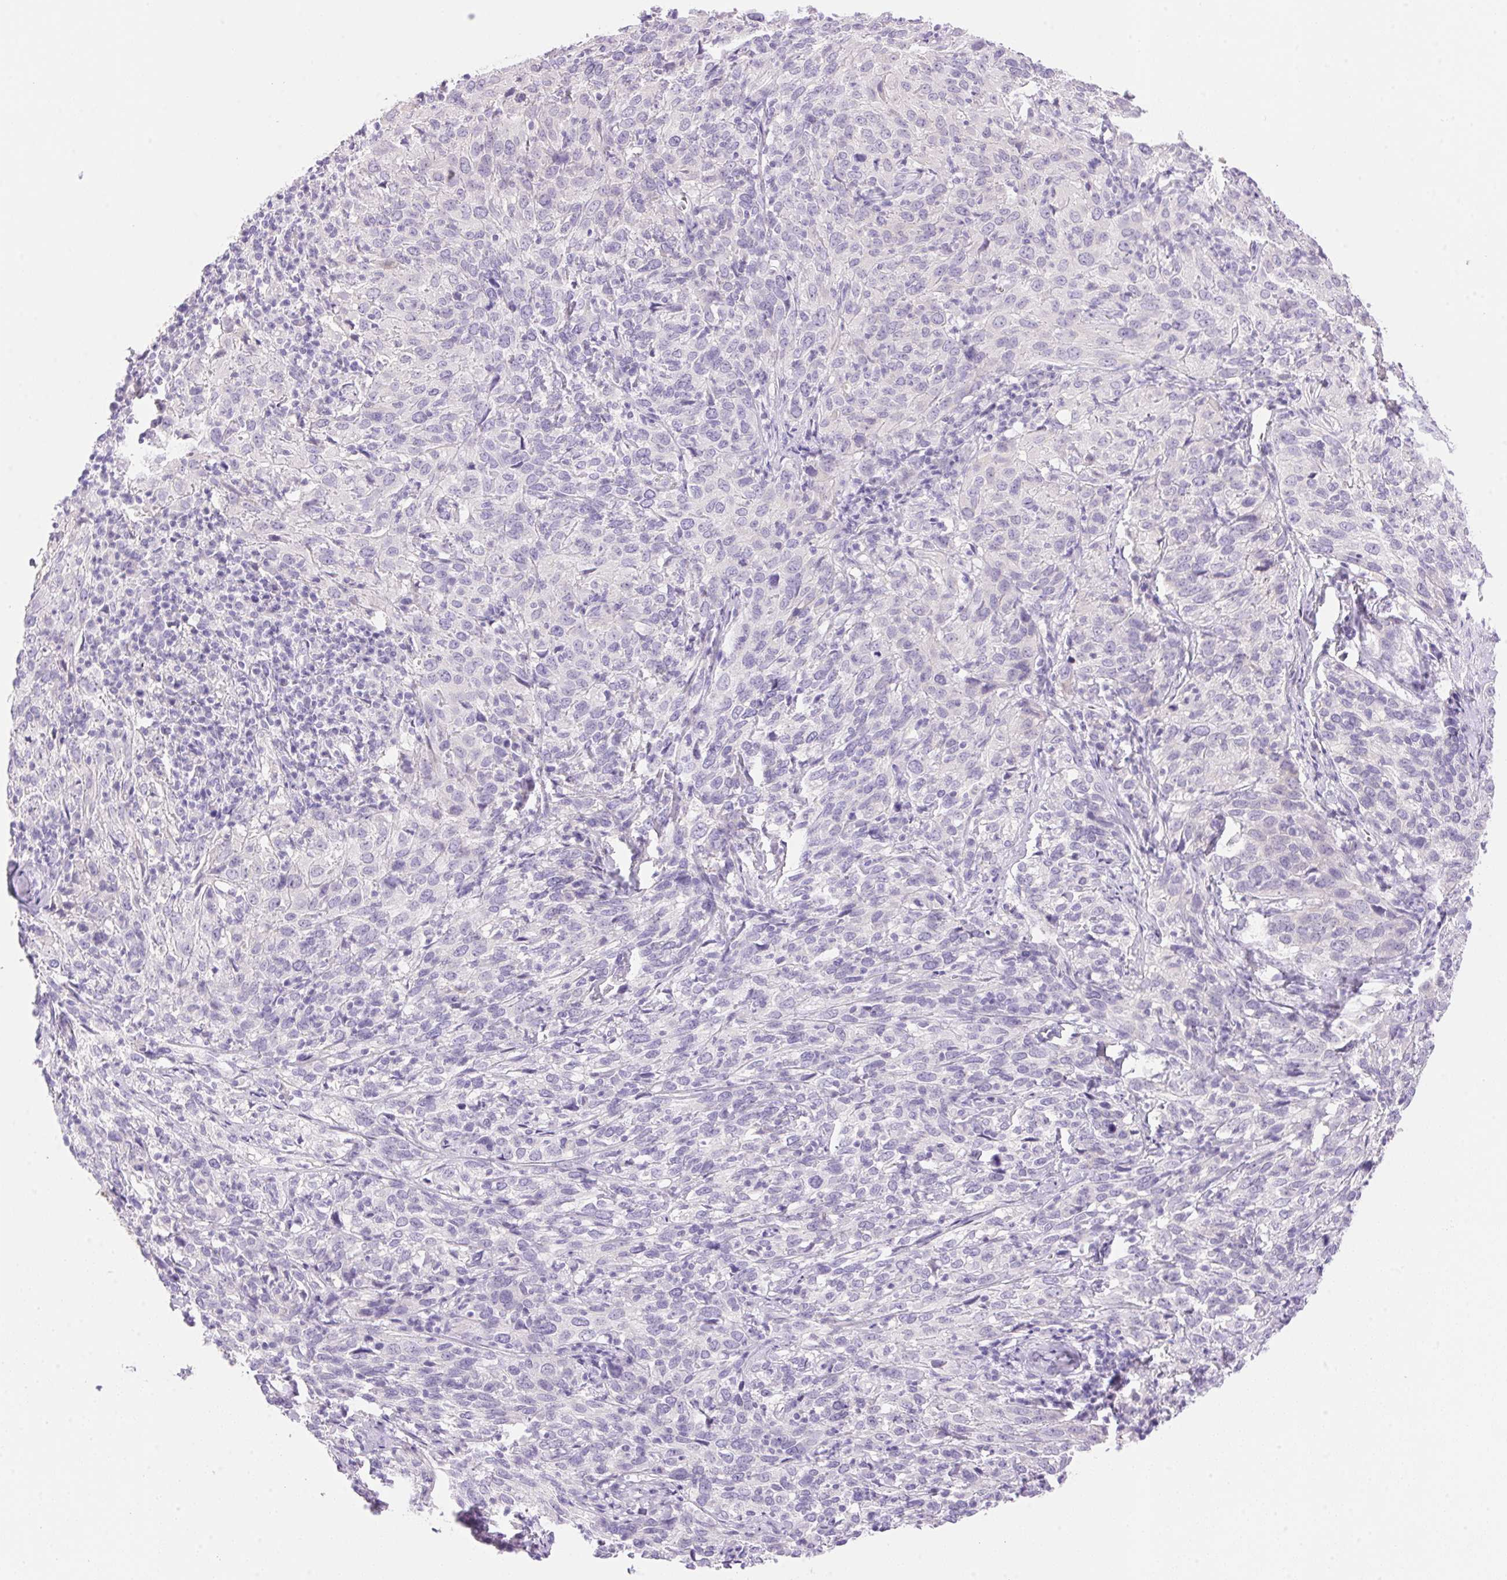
{"staining": {"intensity": "negative", "quantity": "none", "location": "none"}, "tissue": "cervical cancer", "cell_type": "Tumor cells", "image_type": "cancer", "snomed": [{"axis": "morphology", "description": "Squamous cell carcinoma, NOS"}, {"axis": "topography", "description": "Cervix"}], "caption": "This image is of cervical cancer stained with immunohistochemistry (IHC) to label a protein in brown with the nuclei are counter-stained blue. There is no positivity in tumor cells. The staining is performed using DAB (3,3'-diaminobenzidine) brown chromogen with nuclei counter-stained in using hematoxylin.", "gene": "DHCR24", "patient": {"sex": "female", "age": 51}}